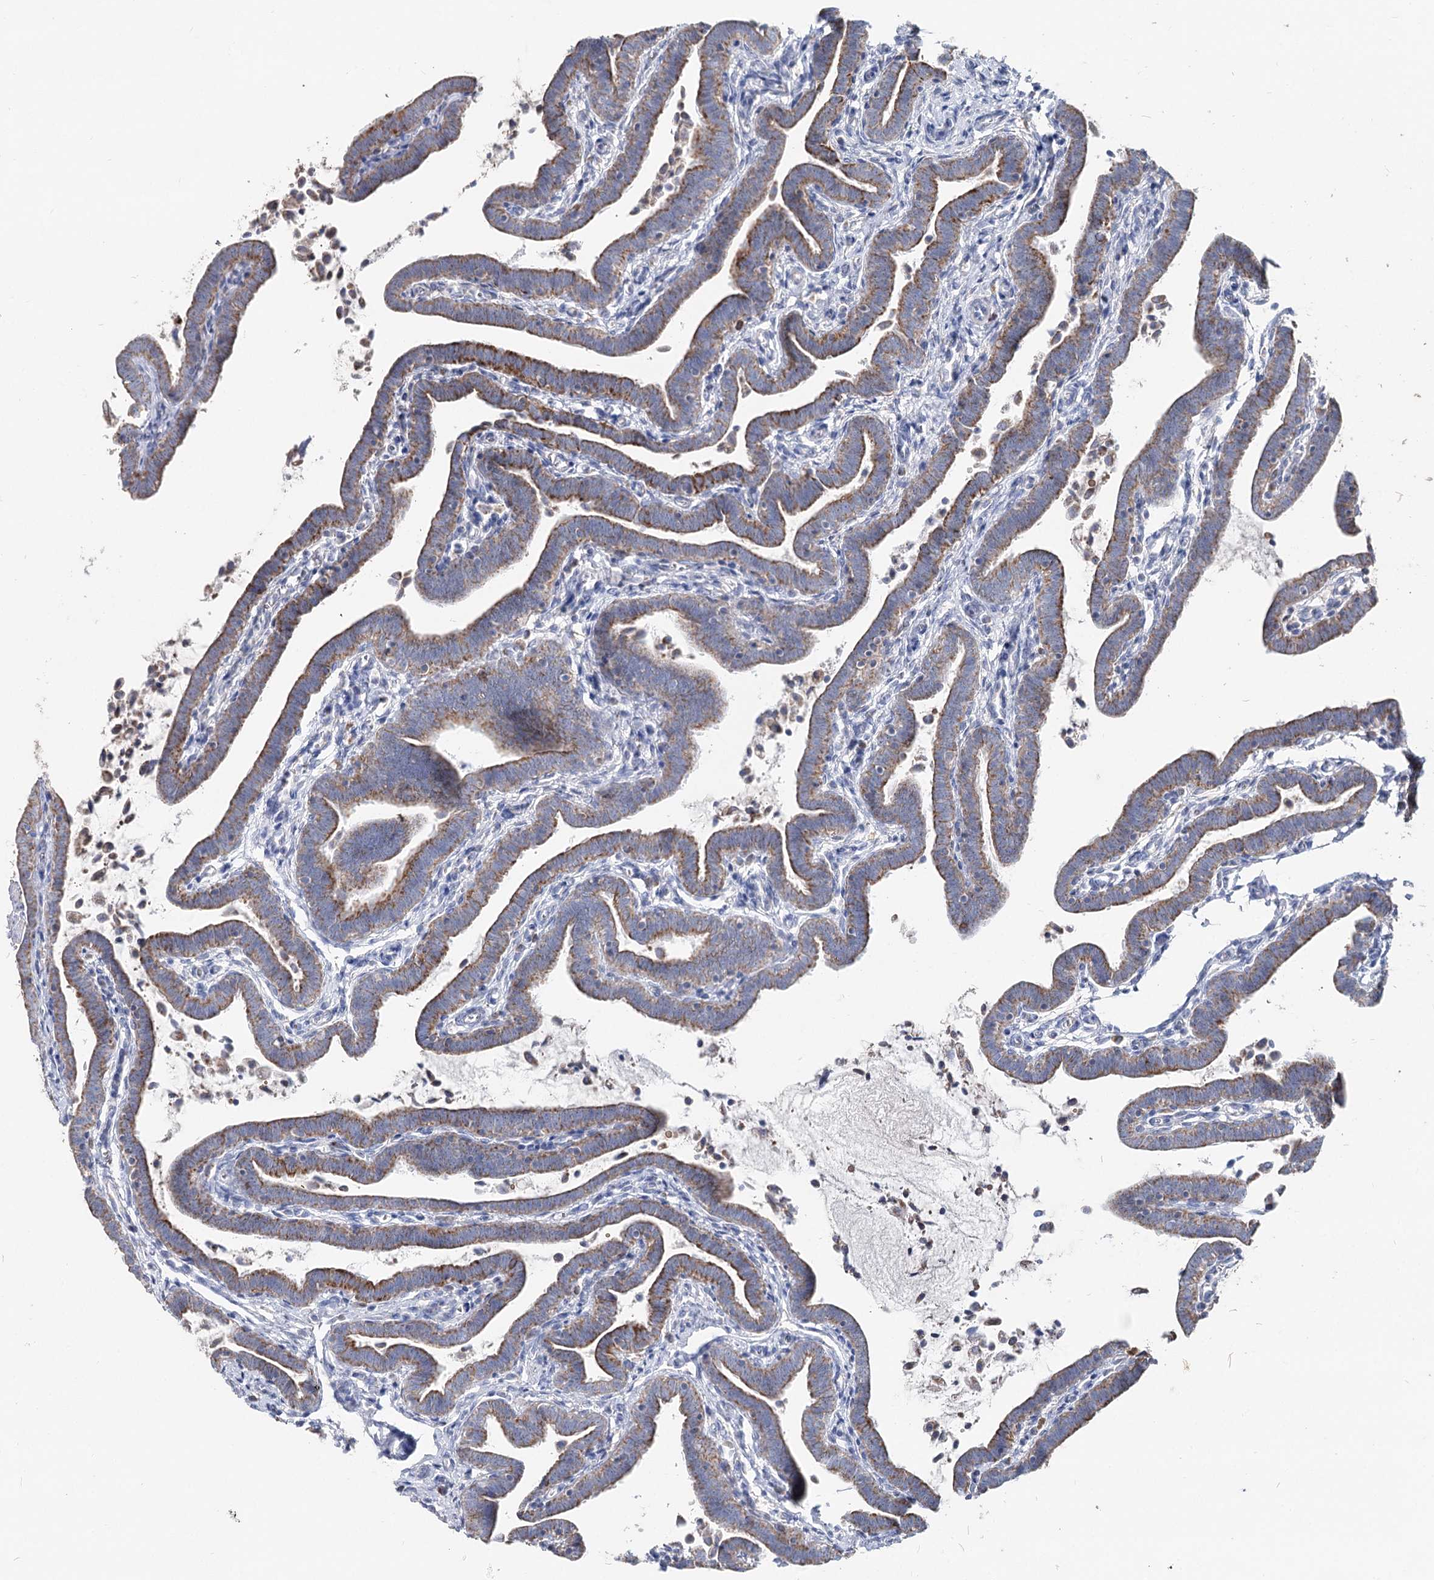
{"staining": {"intensity": "moderate", "quantity": ">75%", "location": "cytoplasmic/membranous"}, "tissue": "fallopian tube", "cell_type": "Glandular cells", "image_type": "normal", "snomed": [{"axis": "morphology", "description": "Normal tissue, NOS"}, {"axis": "topography", "description": "Fallopian tube"}], "caption": "Immunohistochemistry (IHC) of benign fallopian tube demonstrates medium levels of moderate cytoplasmic/membranous expression in about >75% of glandular cells. (DAB (3,3'-diaminobenzidine) = brown stain, brightfield microscopy at high magnification).", "gene": "MCCC2", "patient": {"sex": "female", "age": 36}}